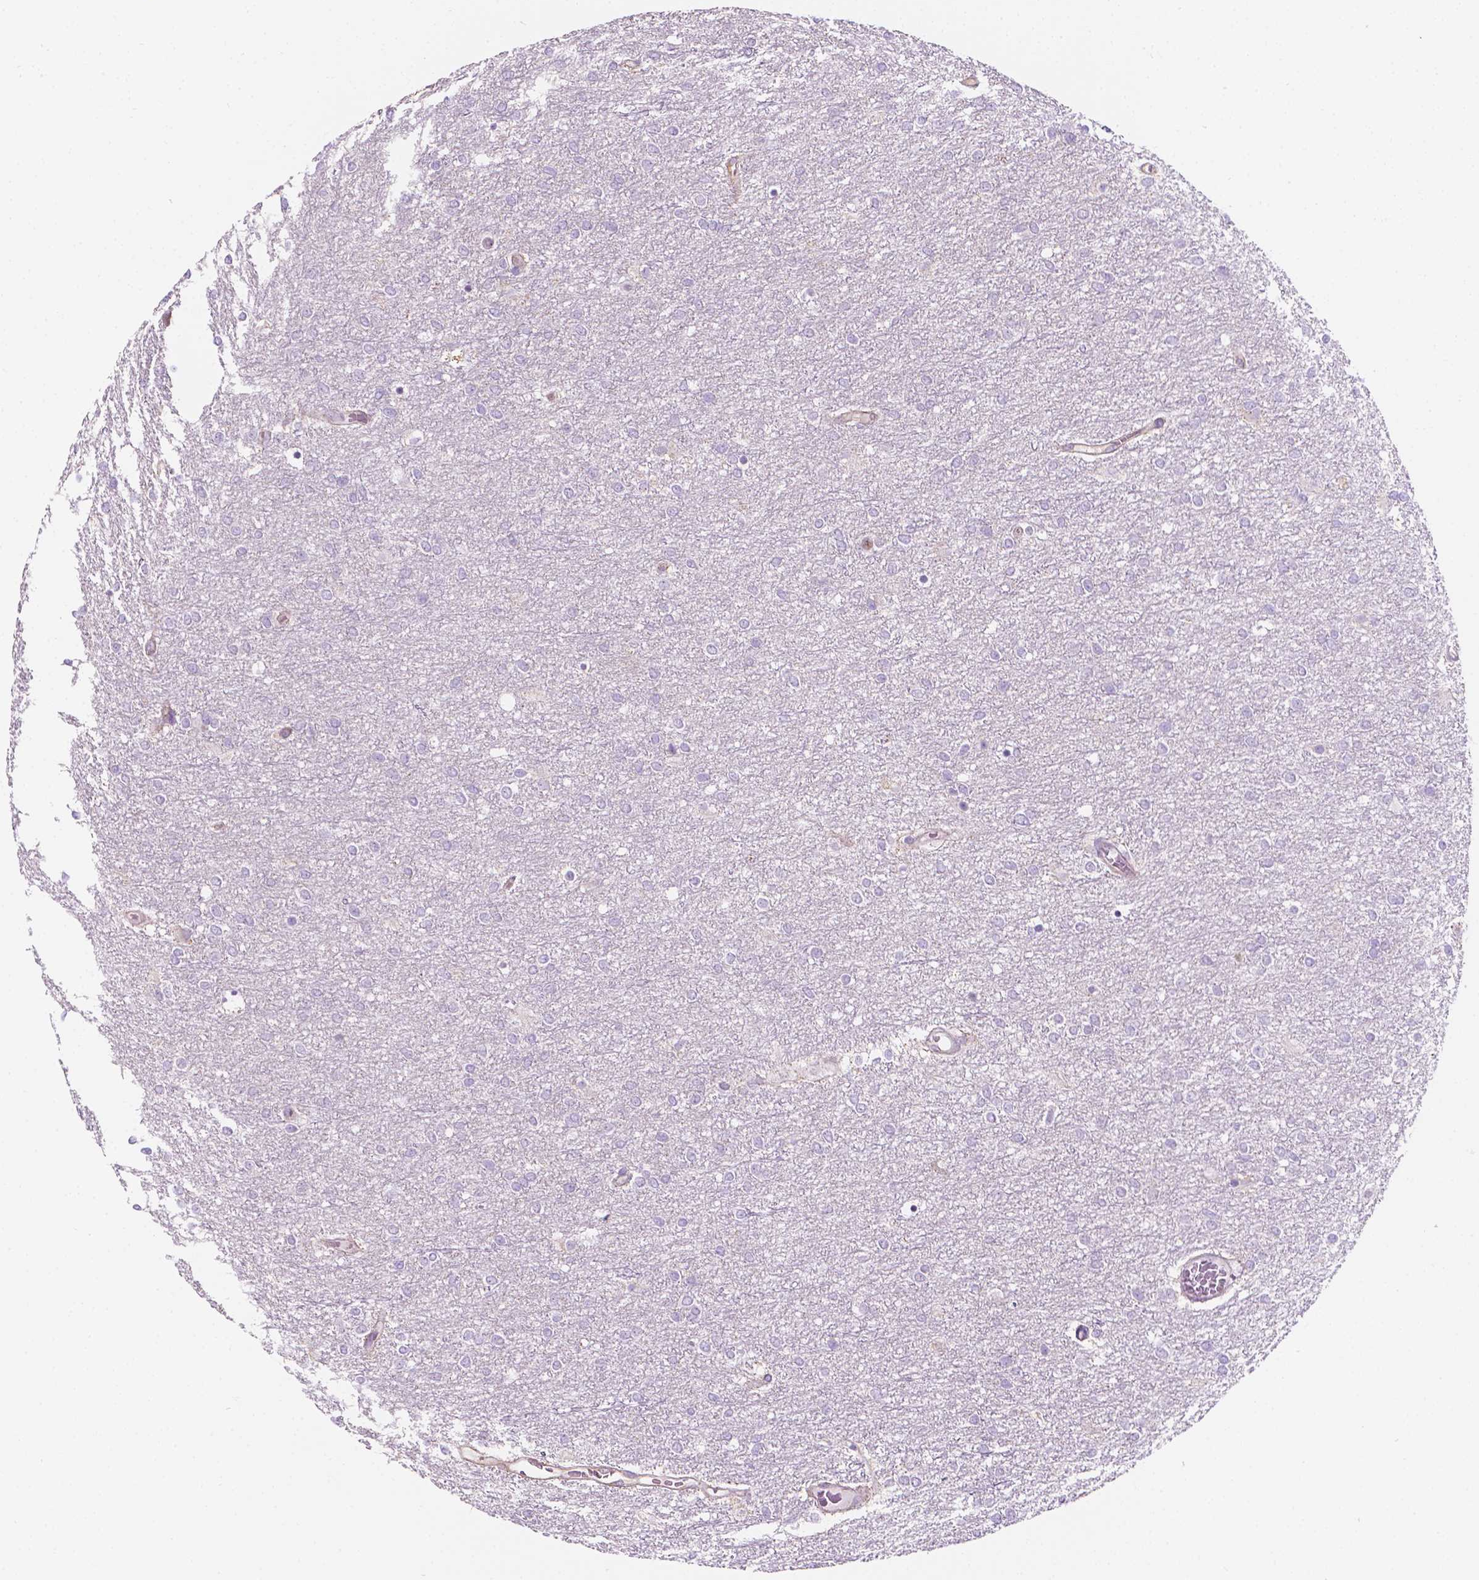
{"staining": {"intensity": "negative", "quantity": "none", "location": "none"}, "tissue": "glioma", "cell_type": "Tumor cells", "image_type": "cancer", "snomed": [{"axis": "morphology", "description": "Glioma, malignant, High grade"}, {"axis": "topography", "description": "Brain"}], "caption": "This is an IHC photomicrograph of human malignant glioma (high-grade). There is no staining in tumor cells.", "gene": "NOS1AP", "patient": {"sex": "female", "age": 61}}